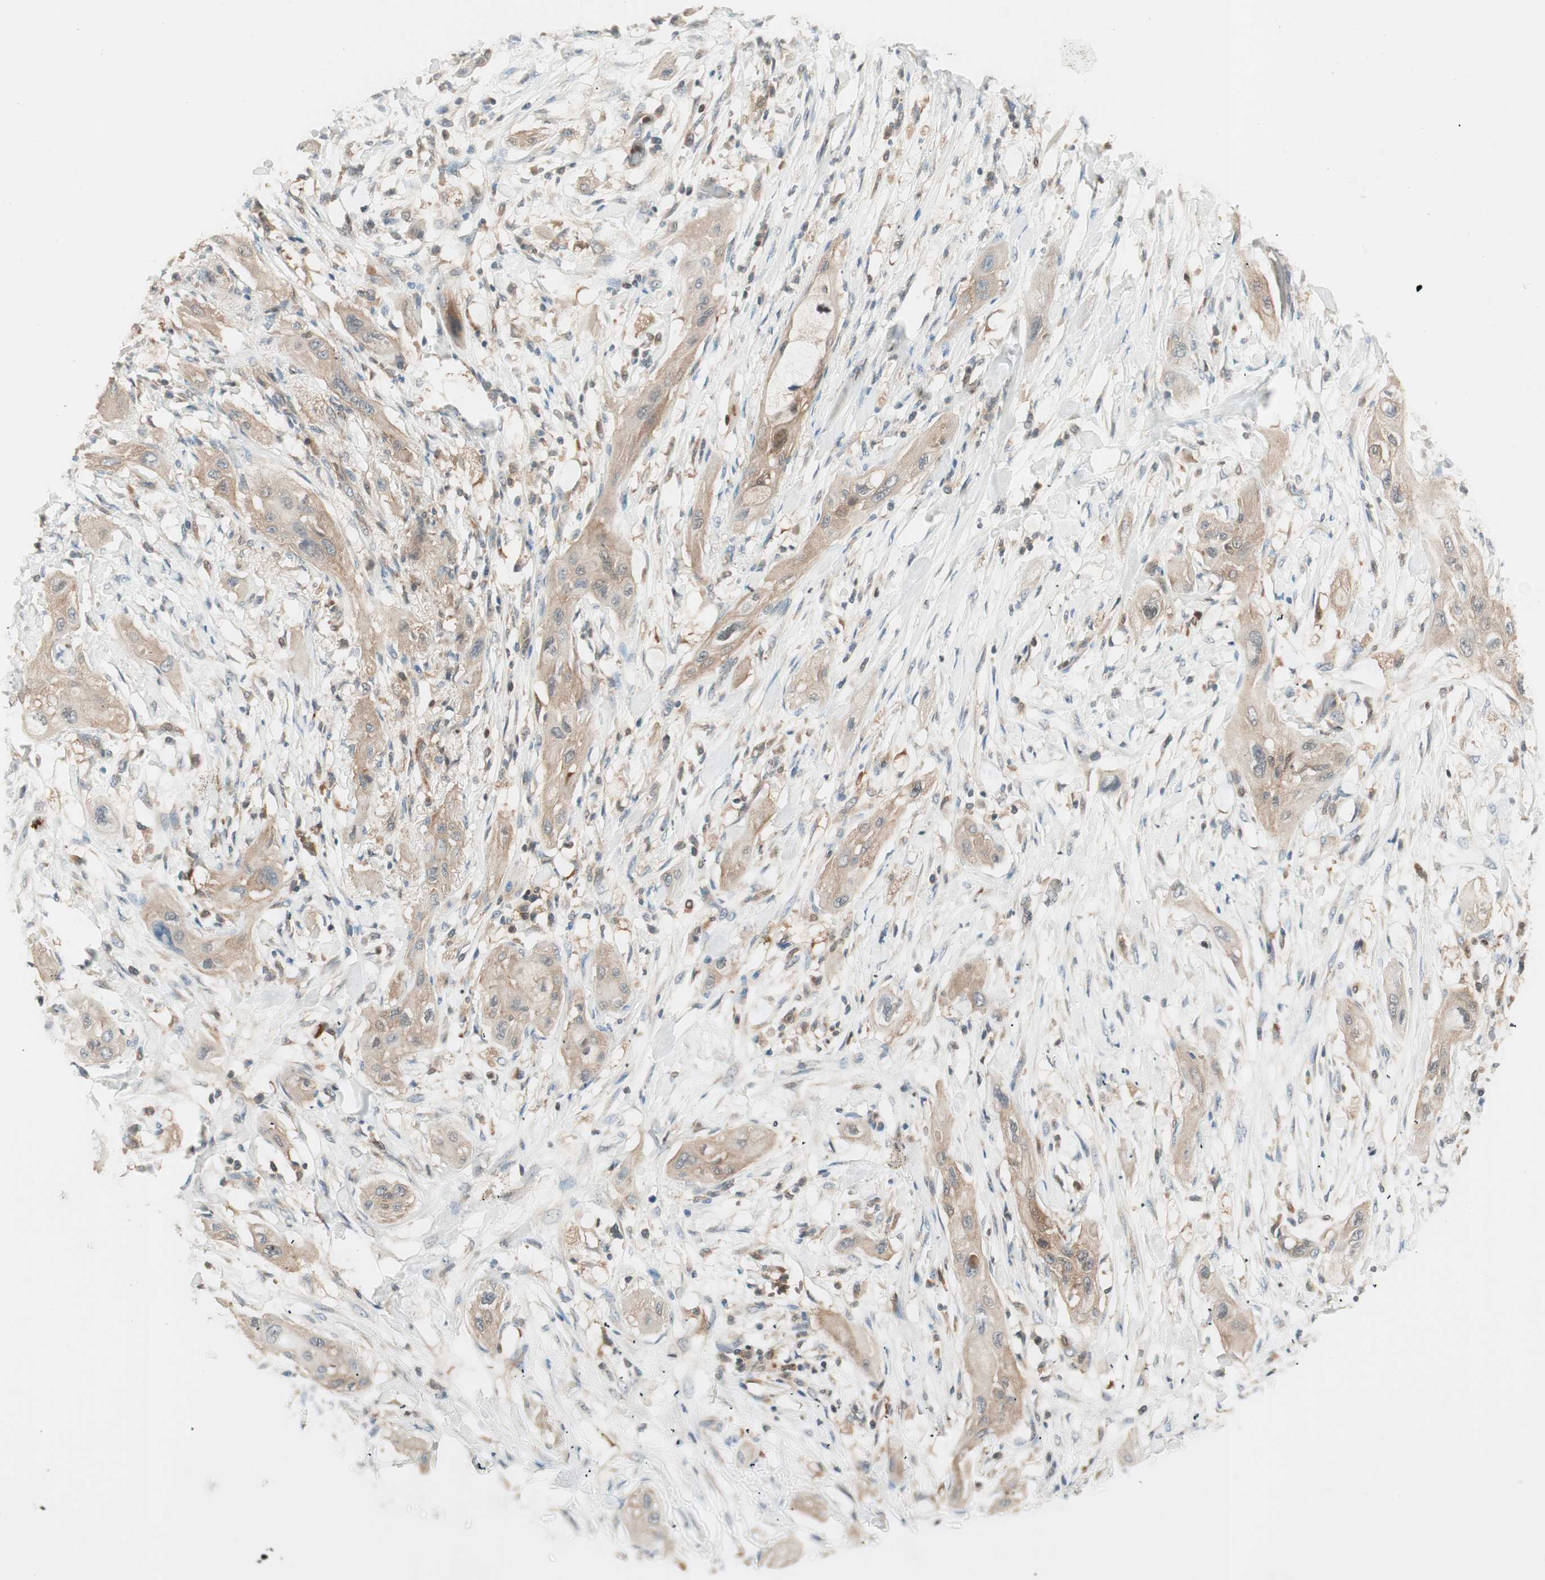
{"staining": {"intensity": "moderate", "quantity": ">75%", "location": "cytoplasmic/membranous"}, "tissue": "lung cancer", "cell_type": "Tumor cells", "image_type": "cancer", "snomed": [{"axis": "morphology", "description": "Squamous cell carcinoma, NOS"}, {"axis": "topography", "description": "Lung"}], "caption": "The image exhibits staining of lung squamous cell carcinoma, revealing moderate cytoplasmic/membranous protein positivity (brown color) within tumor cells.", "gene": "GALT", "patient": {"sex": "female", "age": 47}}